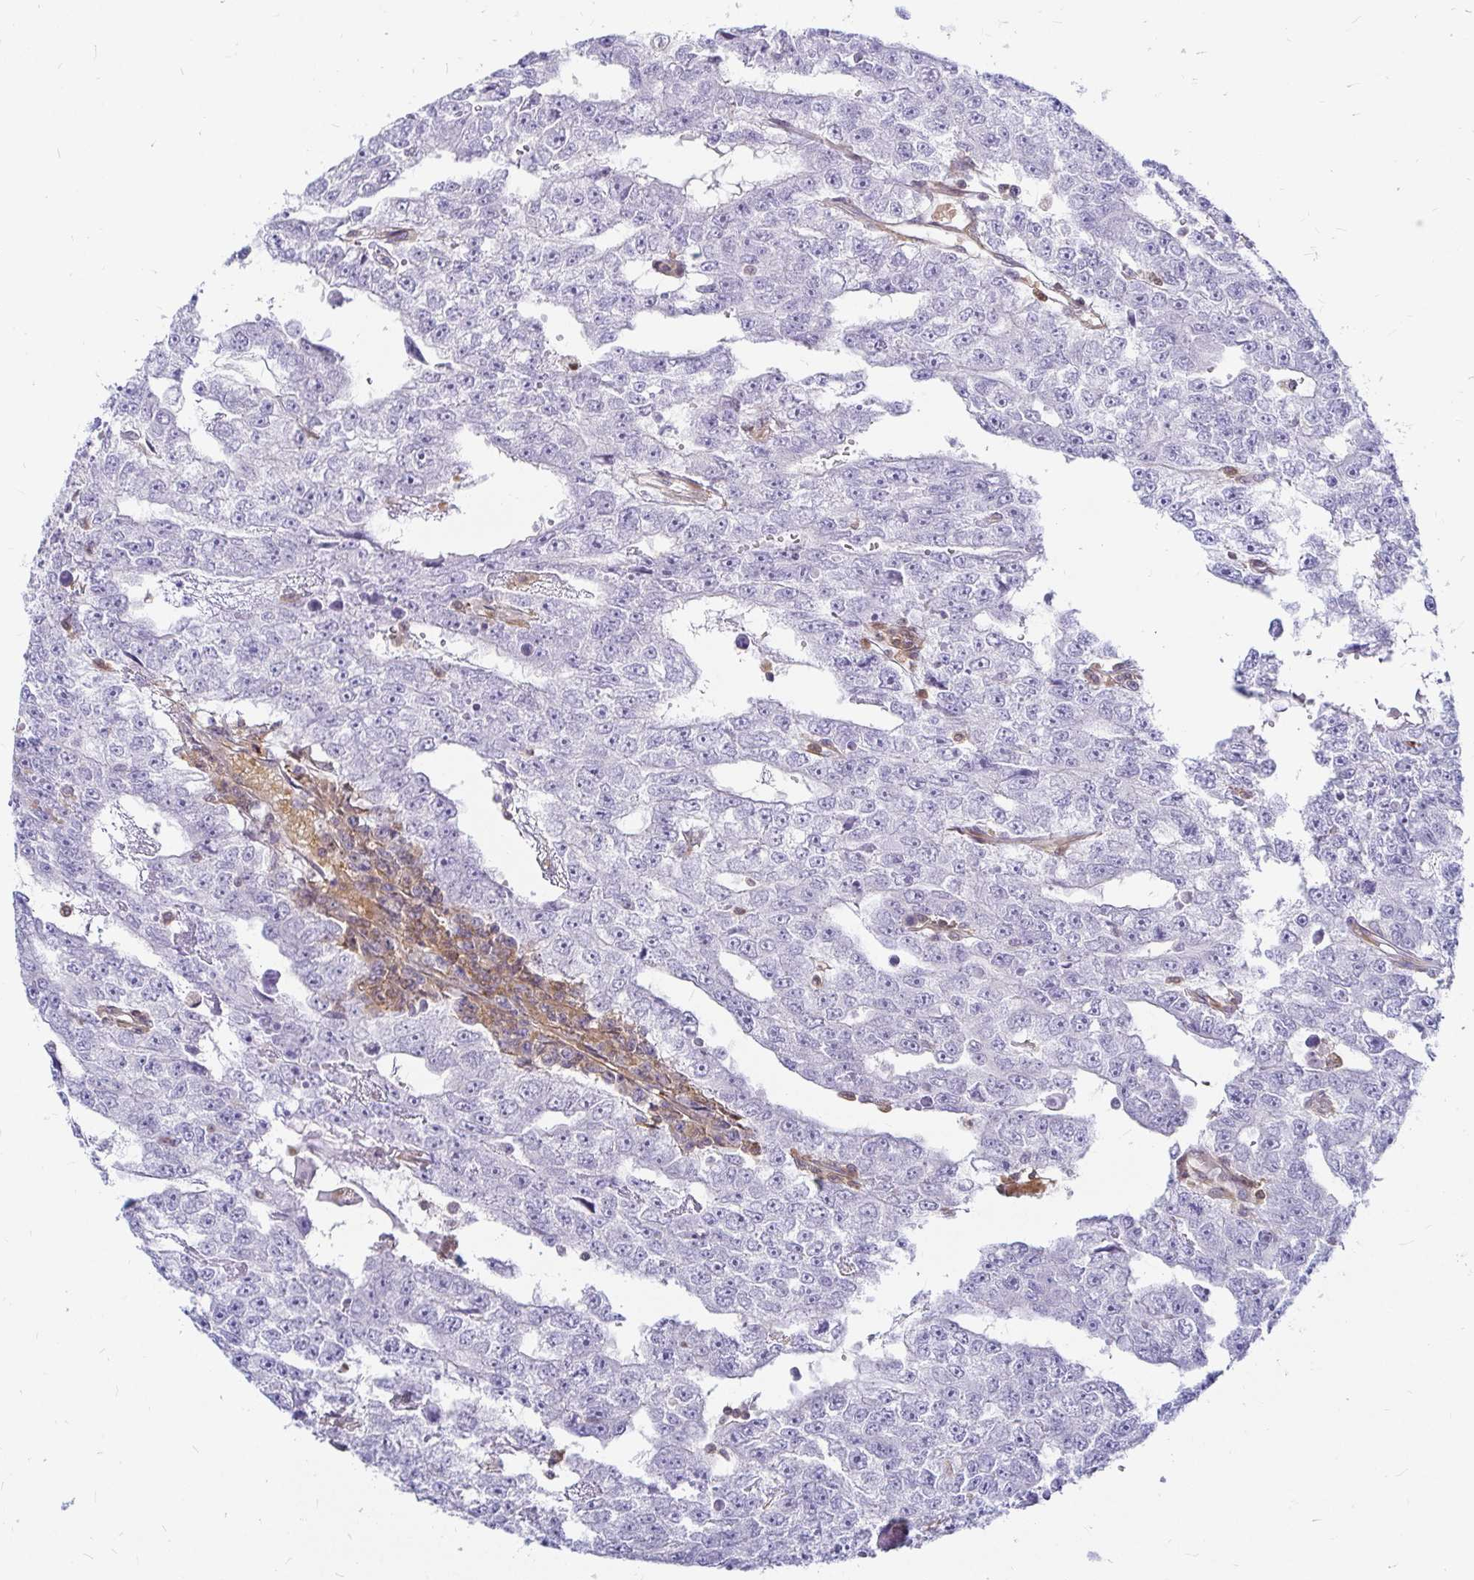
{"staining": {"intensity": "negative", "quantity": "none", "location": "none"}, "tissue": "testis cancer", "cell_type": "Tumor cells", "image_type": "cancer", "snomed": [{"axis": "morphology", "description": "Carcinoma, Embryonal, NOS"}, {"axis": "topography", "description": "Testis"}], "caption": "The IHC photomicrograph has no significant staining in tumor cells of testis embryonal carcinoma tissue. Brightfield microscopy of IHC stained with DAB (brown) and hematoxylin (blue), captured at high magnification.", "gene": "CAST", "patient": {"sex": "male", "age": 20}}